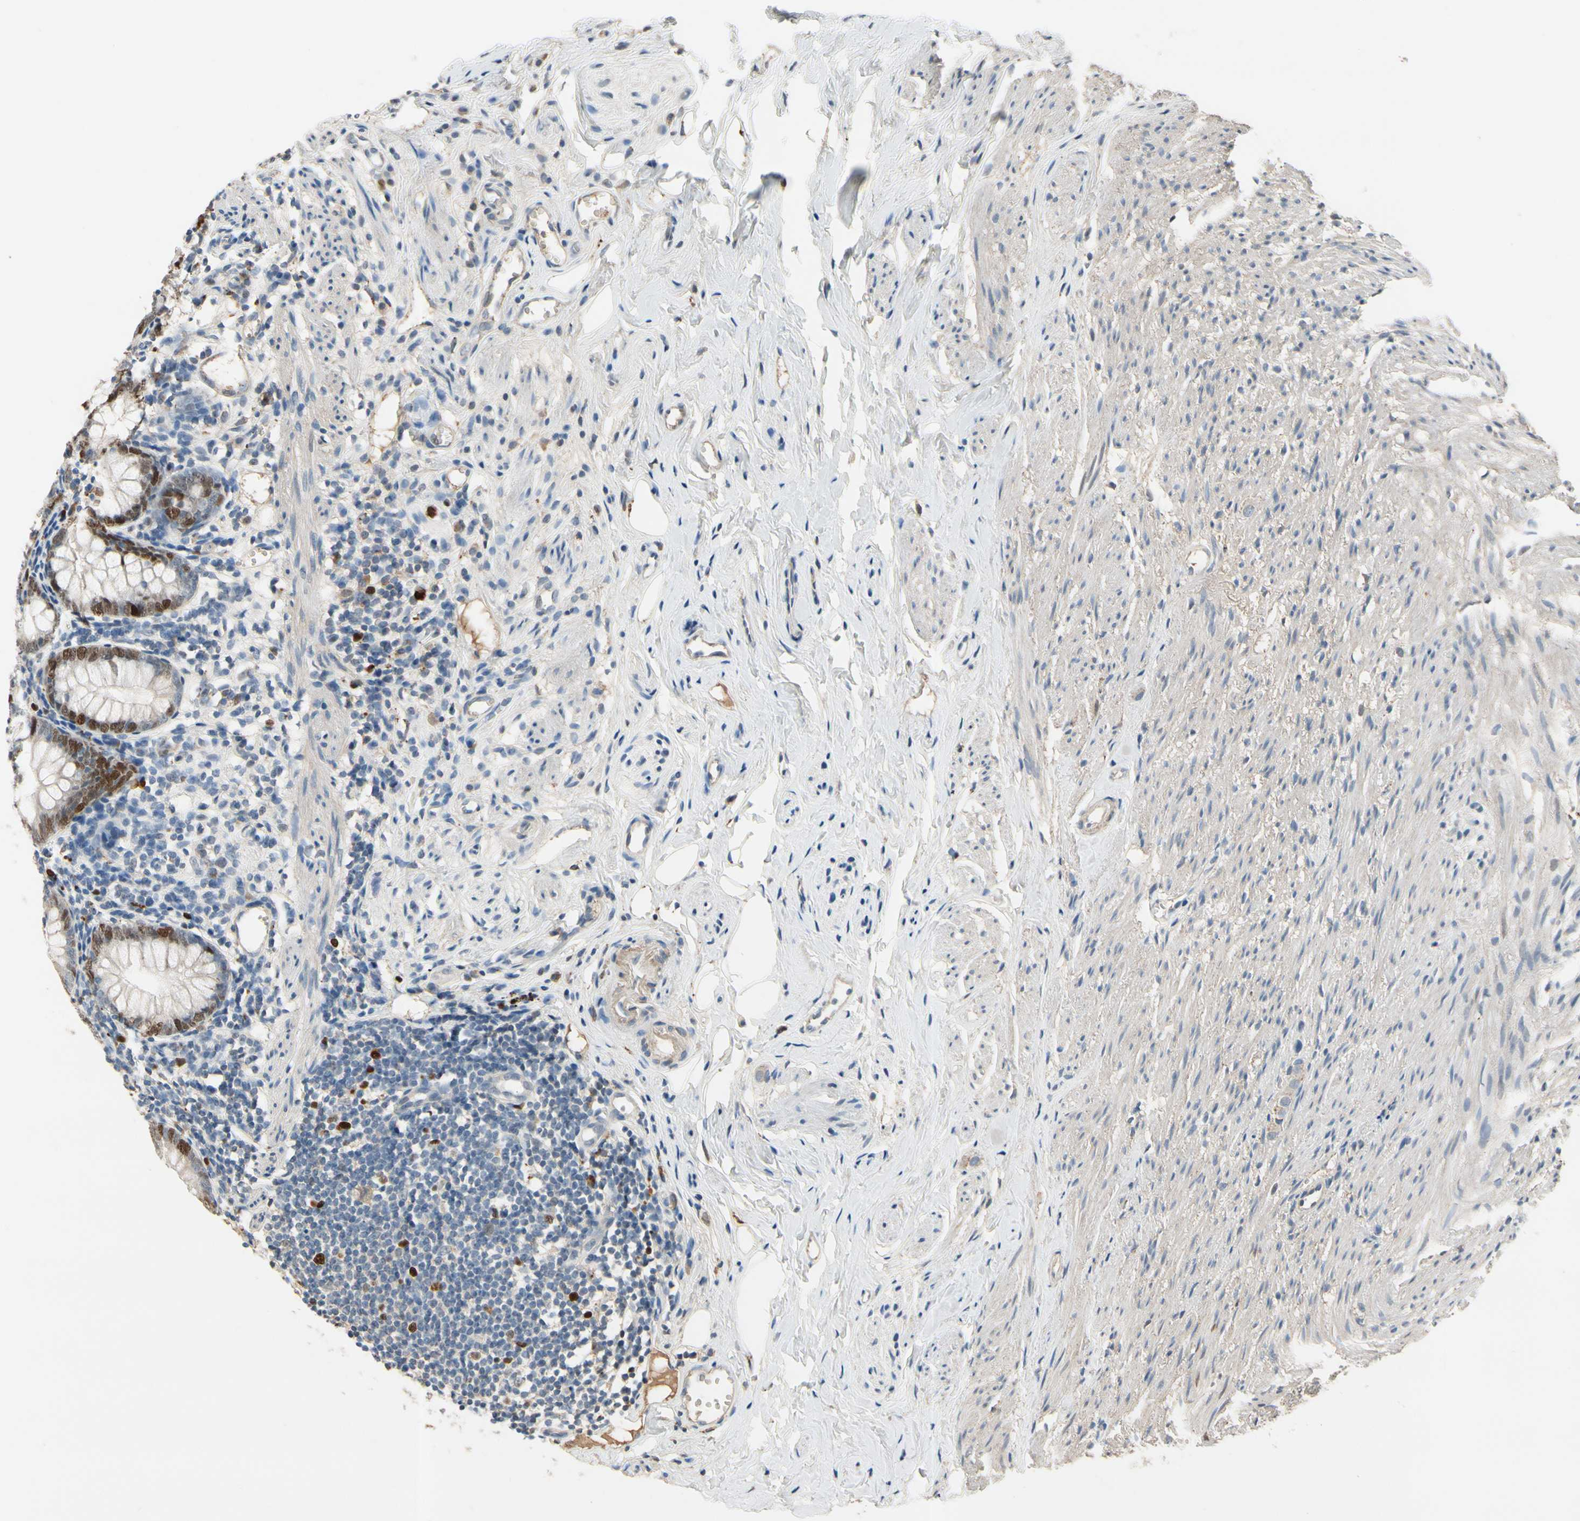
{"staining": {"intensity": "strong", "quantity": "<25%", "location": "nuclear"}, "tissue": "appendix", "cell_type": "Glandular cells", "image_type": "normal", "snomed": [{"axis": "morphology", "description": "Normal tissue, NOS"}, {"axis": "topography", "description": "Appendix"}], "caption": "DAB immunohistochemical staining of unremarkable appendix demonstrates strong nuclear protein positivity in about <25% of glandular cells. The staining was performed using DAB to visualize the protein expression in brown, while the nuclei were stained in blue with hematoxylin (Magnification: 20x).", "gene": "ZKSCAN3", "patient": {"sex": "female", "age": 77}}